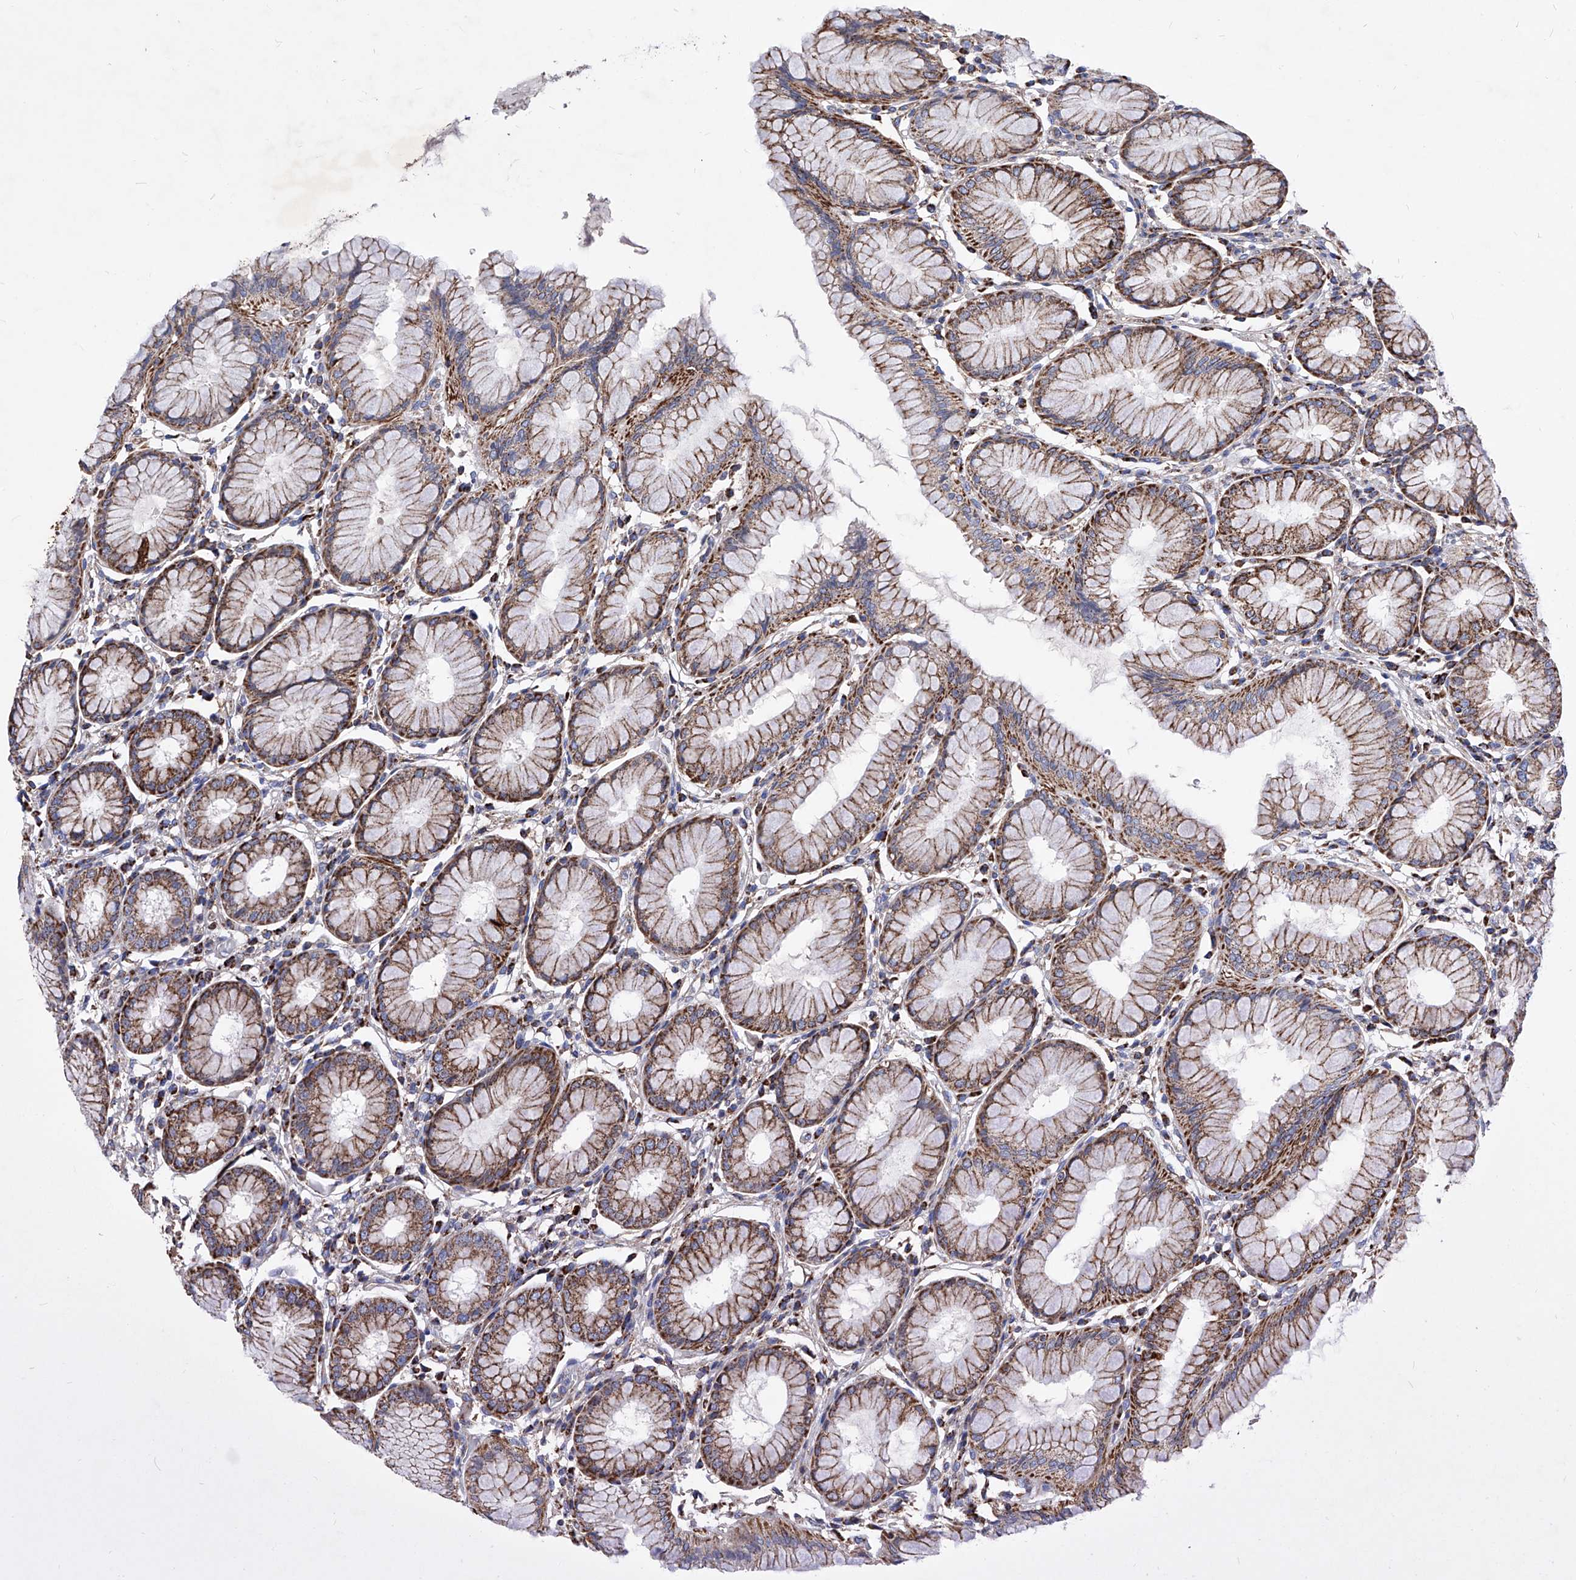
{"staining": {"intensity": "strong", "quantity": ">75%", "location": "cytoplasmic/membranous"}, "tissue": "stomach", "cell_type": "Glandular cells", "image_type": "normal", "snomed": [{"axis": "morphology", "description": "Normal tissue, NOS"}, {"axis": "topography", "description": "Stomach, lower"}], "caption": "Strong cytoplasmic/membranous positivity for a protein is identified in approximately >75% of glandular cells of normal stomach using immunohistochemistry.", "gene": "HRNR", "patient": {"sex": "female", "age": 56}}